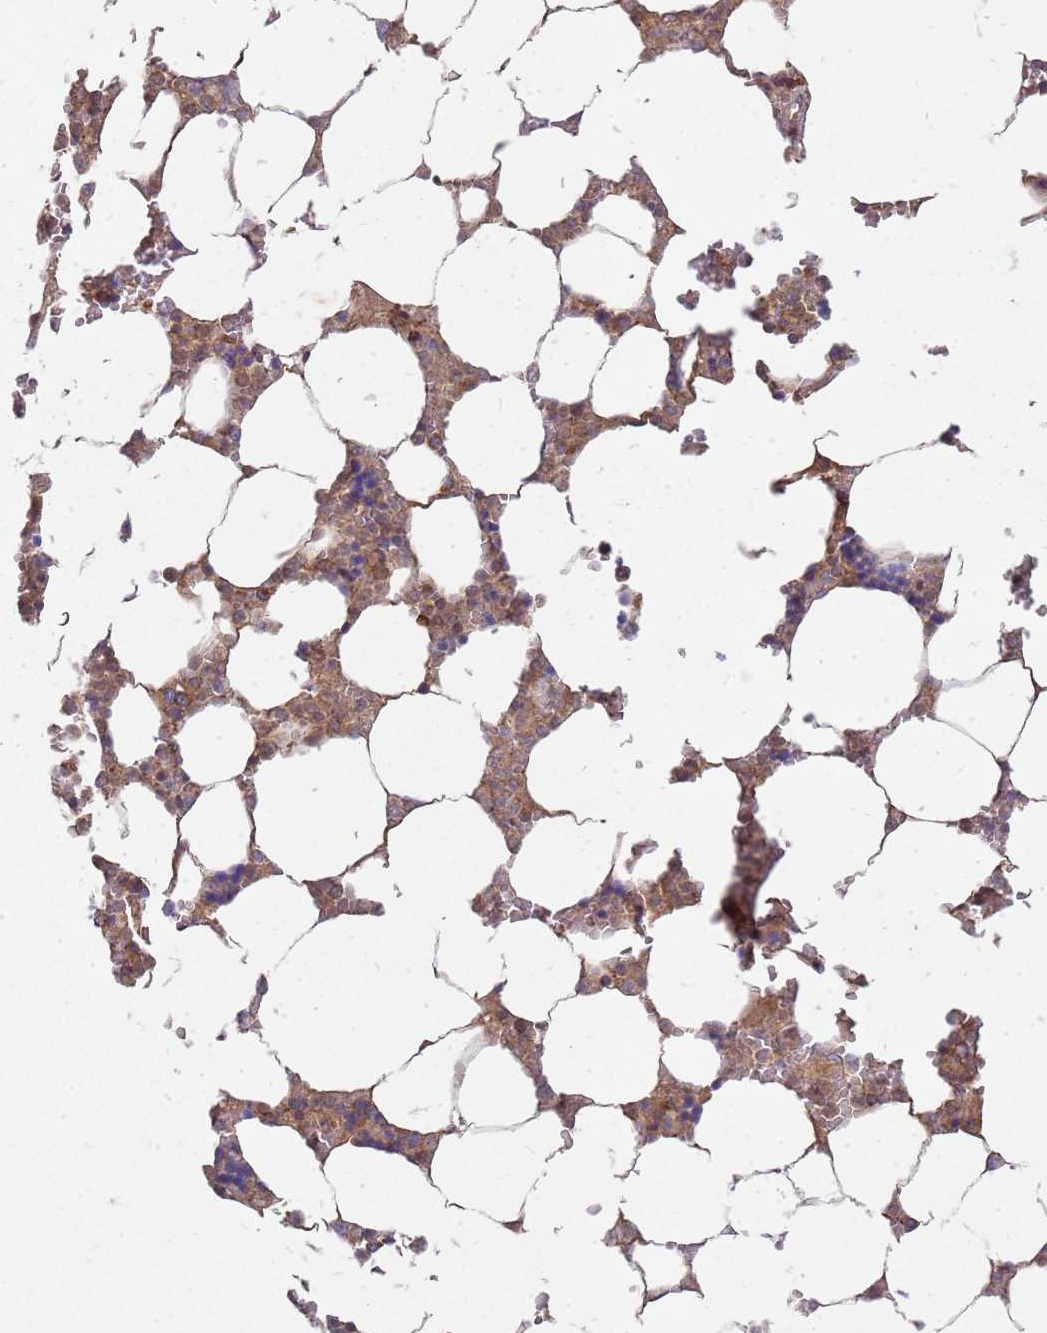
{"staining": {"intensity": "moderate", "quantity": ">75%", "location": "cytoplasmic/membranous"}, "tissue": "bone marrow", "cell_type": "Hematopoietic cells", "image_type": "normal", "snomed": [{"axis": "morphology", "description": "Normal tissue, NOS"}, {"axis": "topography", "description": "Bone marrow"}], "caption": "Protein expression analysis of normal bone marrow exhibits moderate cytoplasmic/membranous expression in about >75% of hematopoietic cells. Immunohistochemistry (ihc) stains the protein in brown and the nuclei are stained blue.", "gene": "CCDC159", "patient": {"sex": "male", "age": 64}}